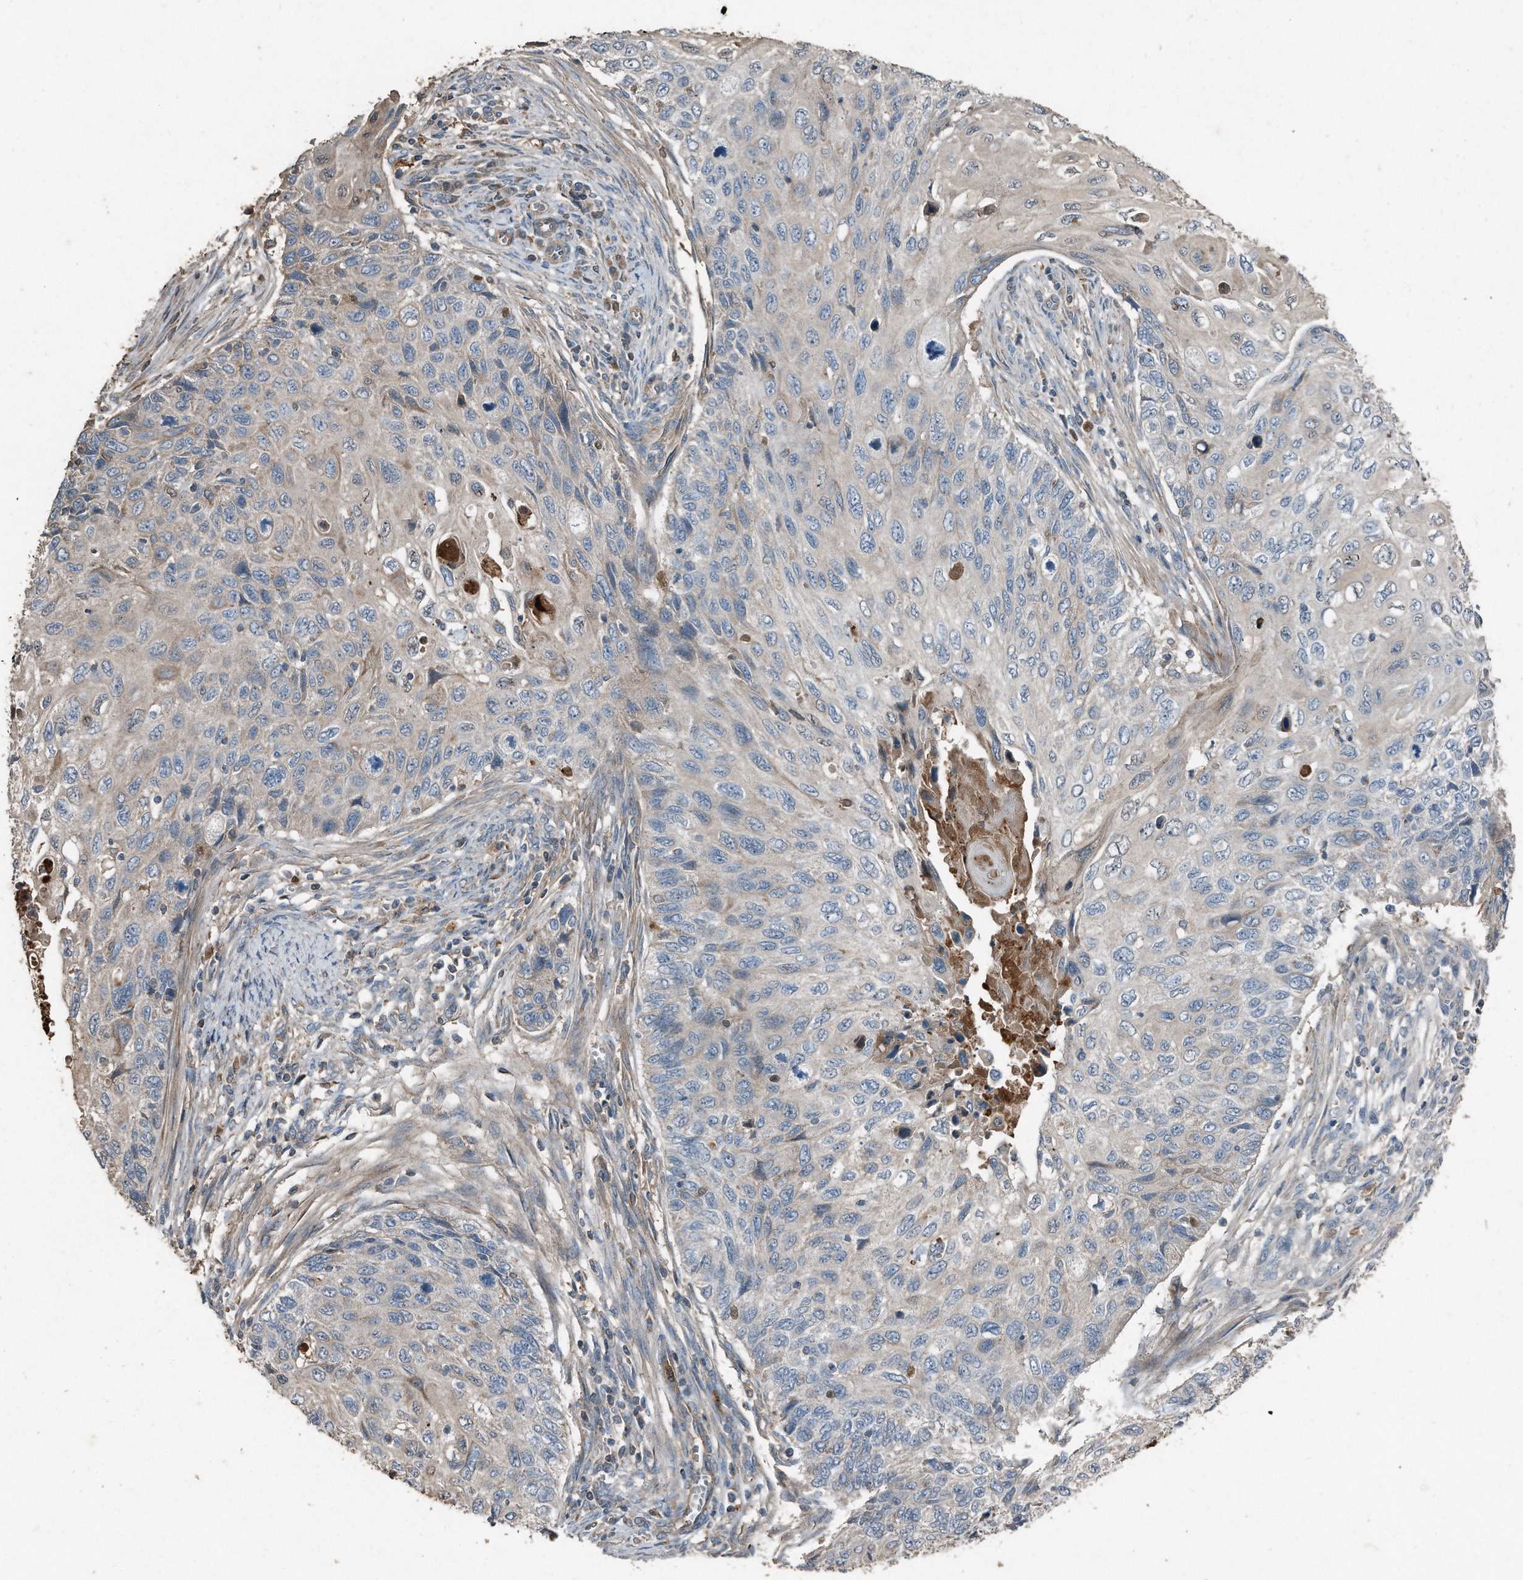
{"staining": {"intensity": "negative", "quantity": "none", "location": "none"}, "tissue": "cervical cancer", "cell_type": "Tumor cells", "image_type": "cancer", "snomed": [{"axis": "morphology", "description": "Squamous cell carcinoma, NOS"}, {"axis": "topography", "description": "Cervix"}], "caption": "The micrograph shows no significant positivity in tumor cells of cervical cancer (squamous cell carcinoma). (Immunohistochemistry (ihc), brightfield microscopy, high magnification).", "gene": "C9", "patient": {"sex": "female", "age": 70}}